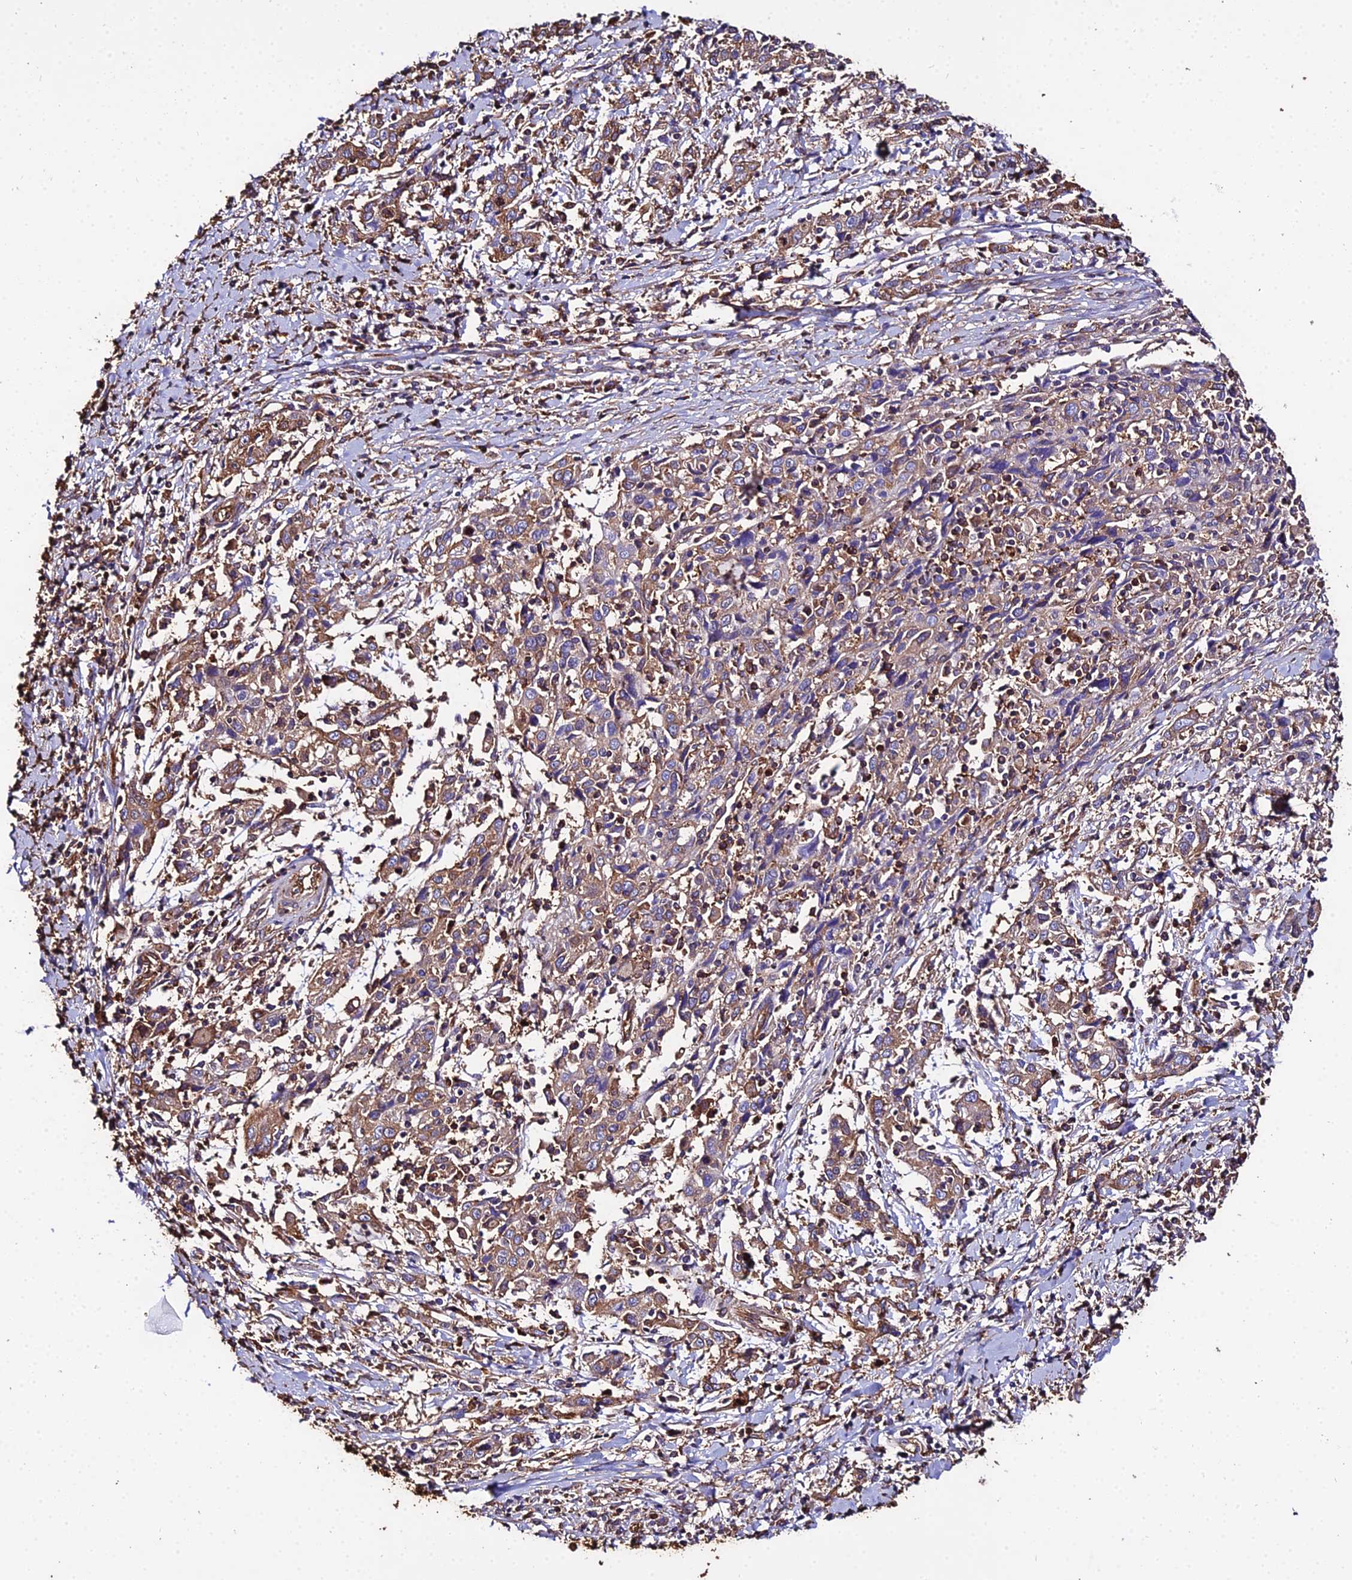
{"staining": {"intensity": "moderate", "quantity": "25%-75%", "location": "cytoplasmic/membranous"}, "tissue": "cervical cancer", "cell_type": "Tumor cells", "image_type": "cancer", "snomed": [{"axis": "morphology", "description": "Squamous cell carcinoma, NOS"}, {"axis": "topography", "description": "Cervix"}], "caption": "The histopathology image reveals staining of cervical squamous cell carcinoma, revealing moderate cytoplasmic/membranous protein expression (brown color) within tumor cells. The staining is performed using DAB brown chromogen to label protein expression. The nuclei are counter-stained blue using hematoxylin.", "gene": "TUBA3D", "patient": {"sex": "female", "age": 46}}